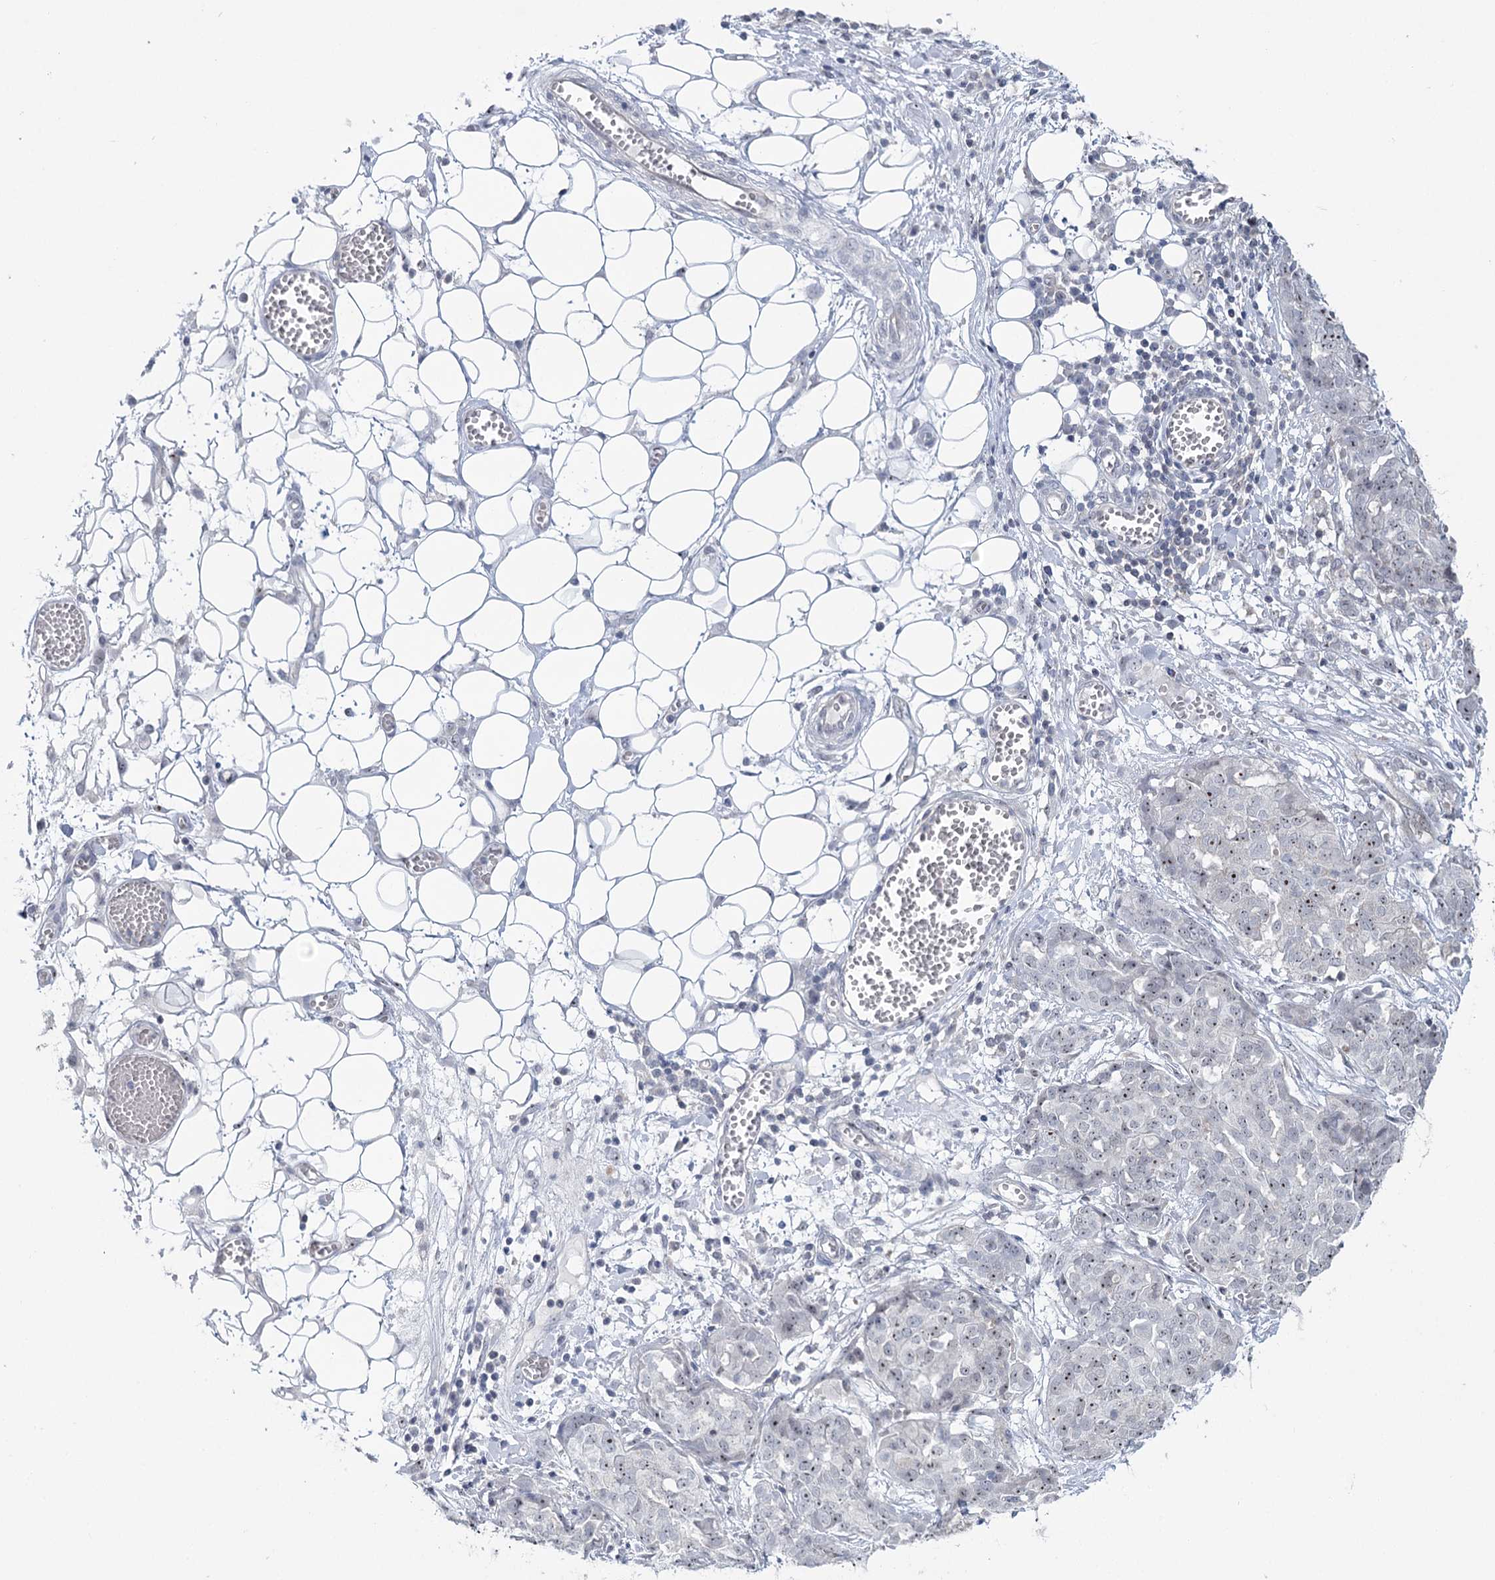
{"staining": {"intensity": "weak", "quantity": ">75%", "location": "nuclear"}, "tissue": "ovarian cancer", "cell_type": "Tumor cells", "image_type": "cancer", "snomed": [{"axis": "morphology", "description": "Cystadenocarcinoma, serous, NOS"}, {"axis": "topography", "description": "Soft tissue"}, {"axis": "topography", "description": "Ovary"}], "caption": "DAB (3,3'-diaminobenzidine) immunohistochemical staining of human ovarian serous cystadenocarcinoma demonstrates weak nuclear protein positivity in about >75% of tumor cells.", "gene": "STEEP1", "patient": {"sex": "female", "age": 57}}